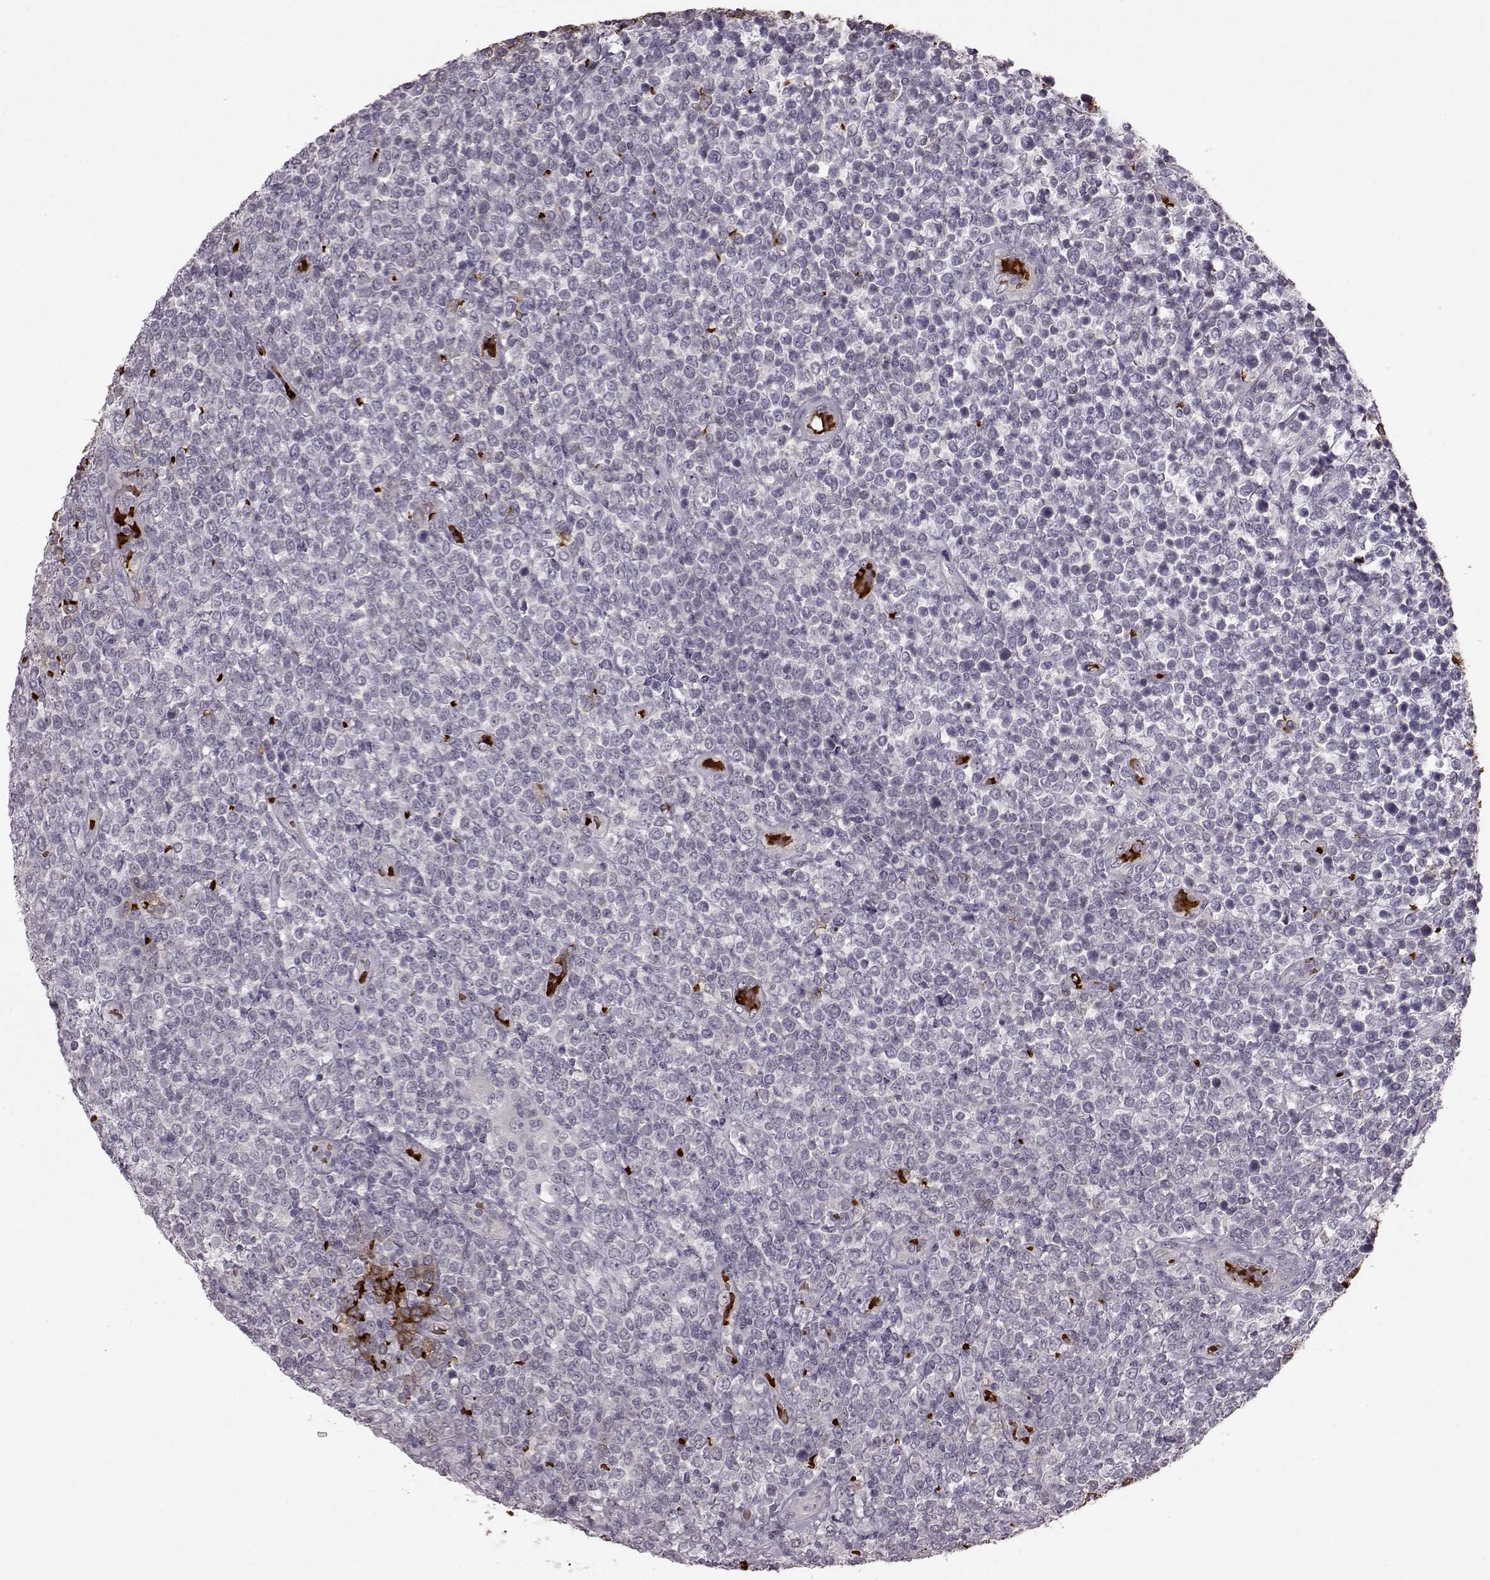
{"staining": {"intensity": "negative", "quantity": "none", "location": "none"}, "tissue": "lymphoma", "cell_type": "Tumor cells", "image_type": "cancer", "snomed": [{"axis": "morphology", "description": "Malignant lymphoma, non-Hodgkin's type, High grade"}, {"axis": "topography", "description": "Soft tissue"}], "caption": "High power microscopy micrograph of an immunohistochemistry (IHC) micrograph of lymphoma, revealing no significant expression in tumor cells.", "gene": "PROP1", "patient": {"sex": "female", "age": 56}}